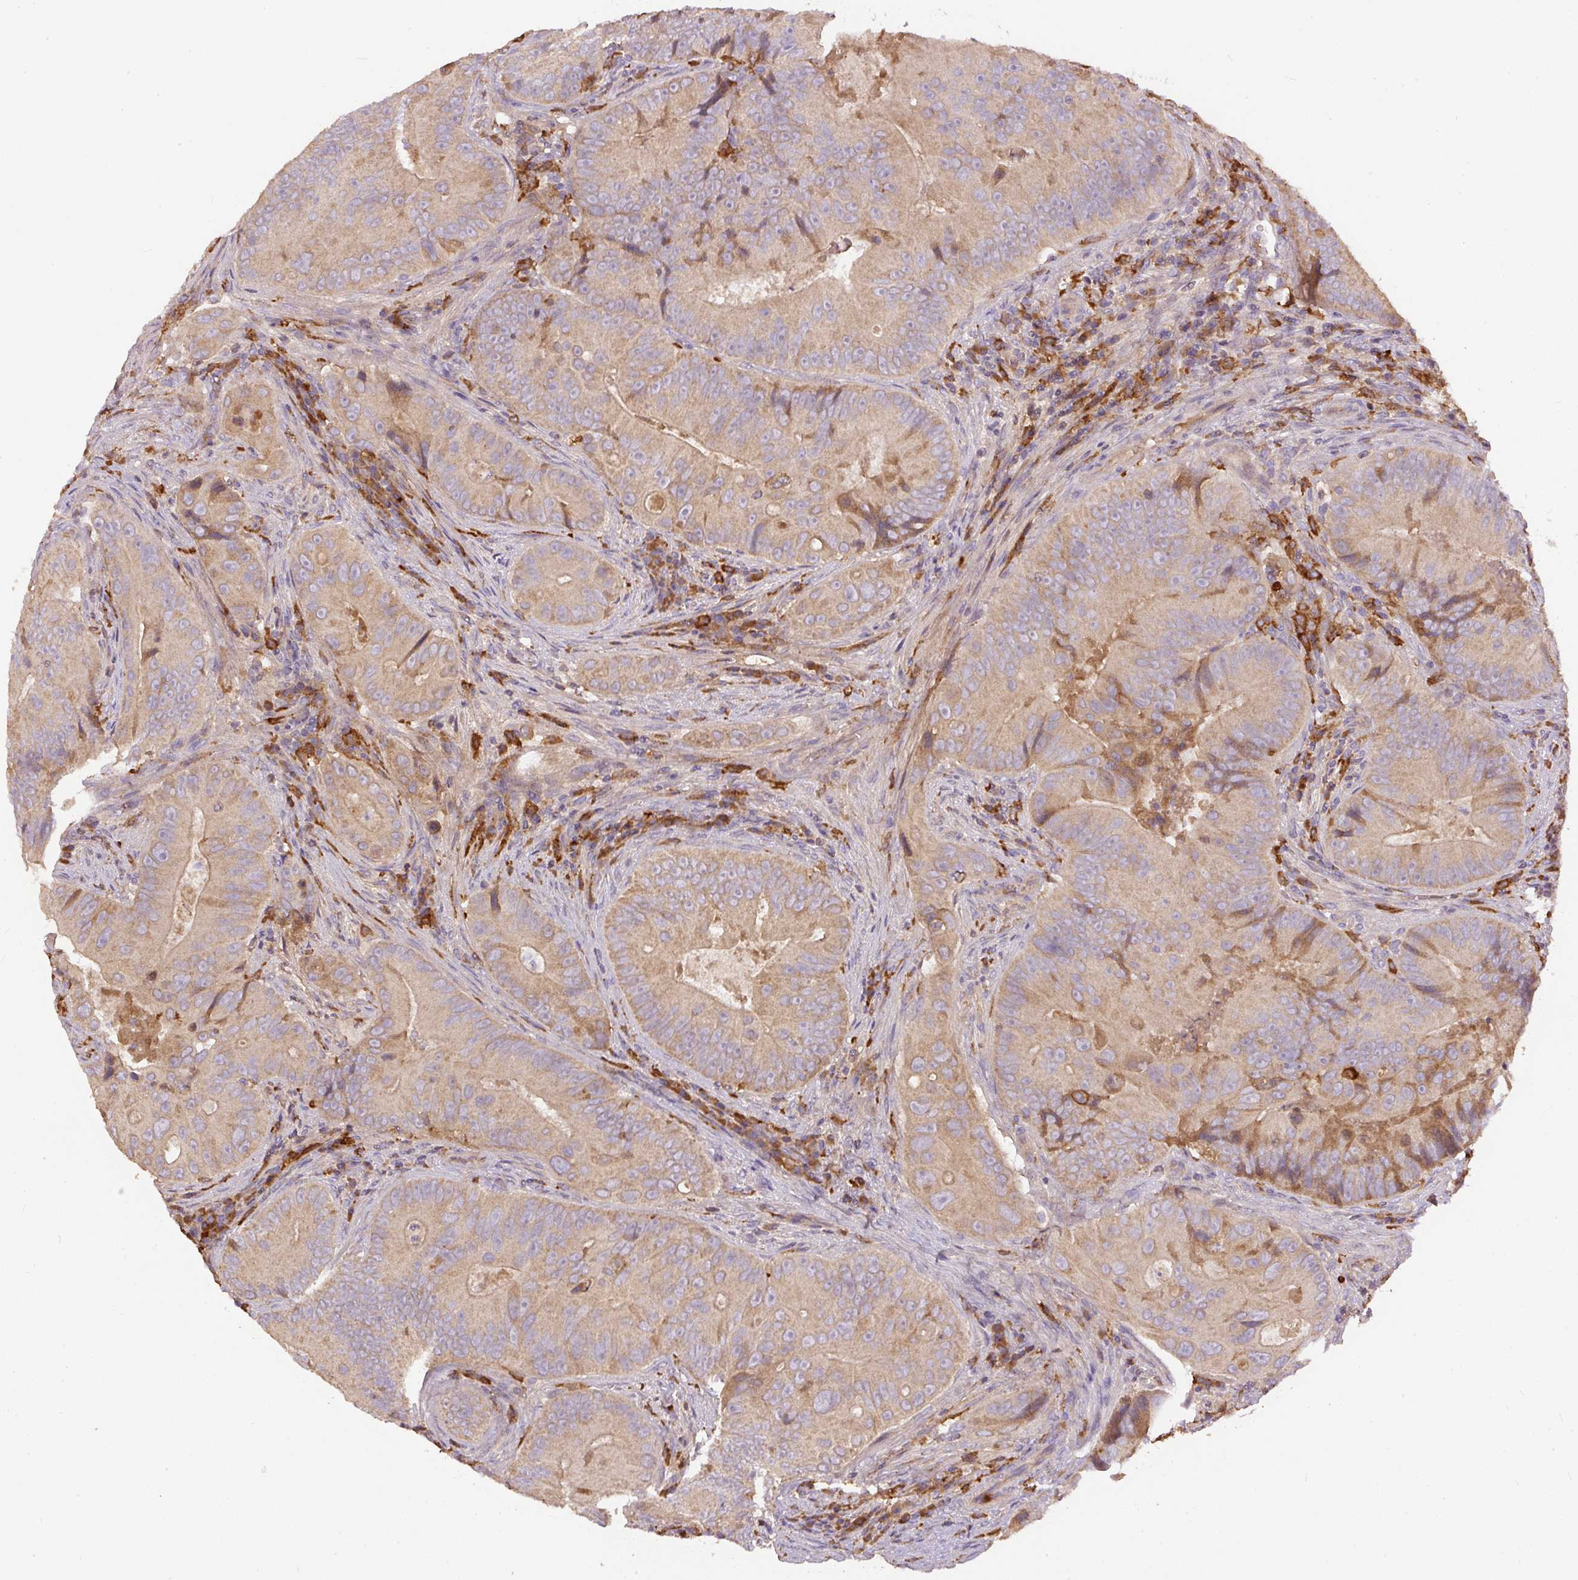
{"staining": {"intensity": "weak", "quantity": ">75%", "location": "cytoplasmic/membranous"}, "tissue": "colorectal cancer", "cell_type": "Tumor cells", "image_type": "cancer", "snomed": [{"axis": "morphology", "description": "Adenocarcinoma, NOS"}, {"axis": "topography", "description": "Colon"}], "caption": "Human colorectal adenocarcinoma stained with a brown dye exhibits weak cytoplasmic/membranous positive expression in approximately >75% of tumor cells.", "gene": "DAPK1", "patient": {"sex": "female", "age": 86}}